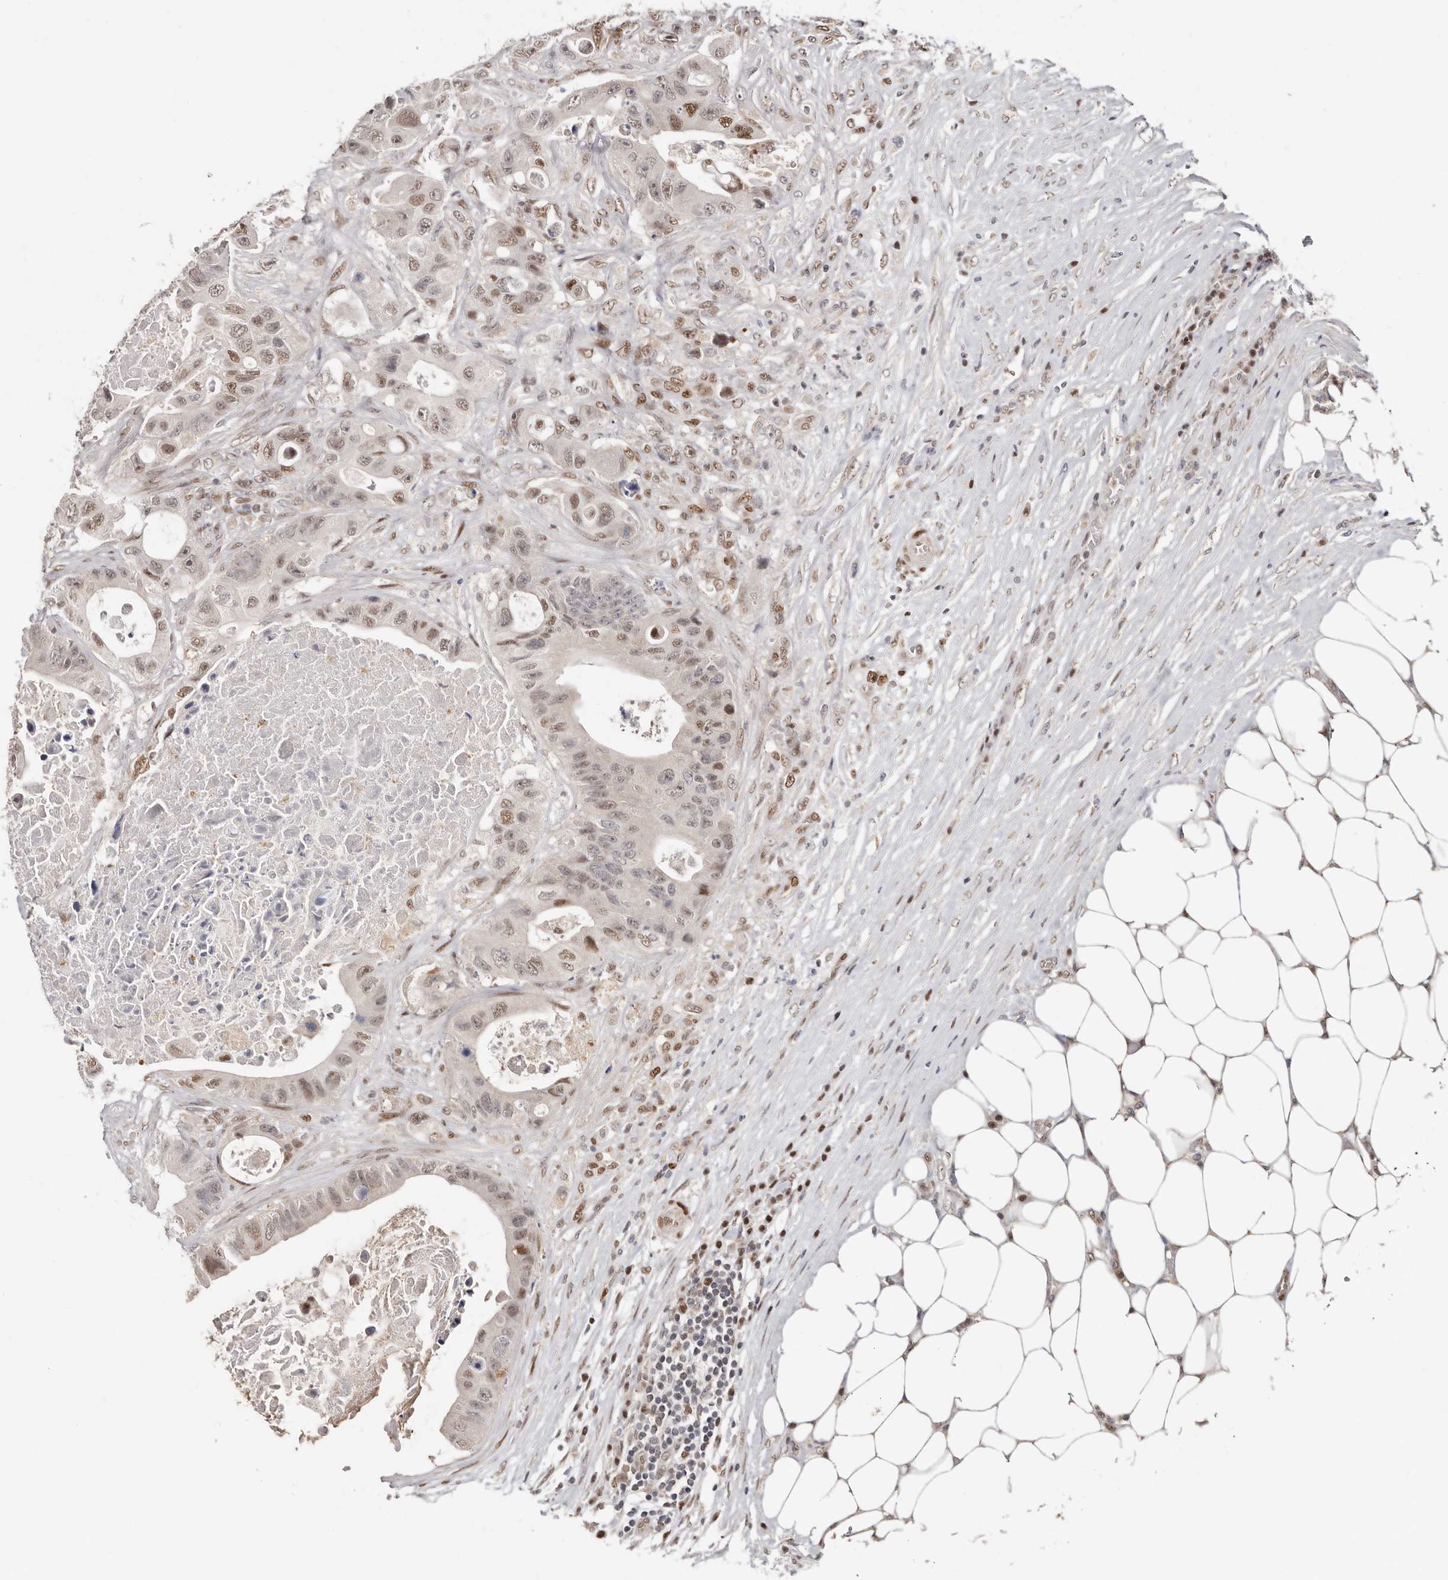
{"staining": {"intensity": "moderate", "quantity": ">75%", "location": "nuclear"}, "tissue": "colorectal cancer", "cell_type": "Tumor cells", "image_type": "cancer", "snomed": [{"axis": "morphology", "description": "Adenocarcinoma, NOS"}, {"axis": "topography", "description": "Colon"}], "caption": "This photomicrograph displays adenocarcinoma (colorectal) stained with IHC to label a protein in brown. The nuclear of tumor cells show moderate positivity for the protein. Nuclei are counter-stained blue.", "gene": "SMAD7", "patient": {"sex": "female", "age": 46}}